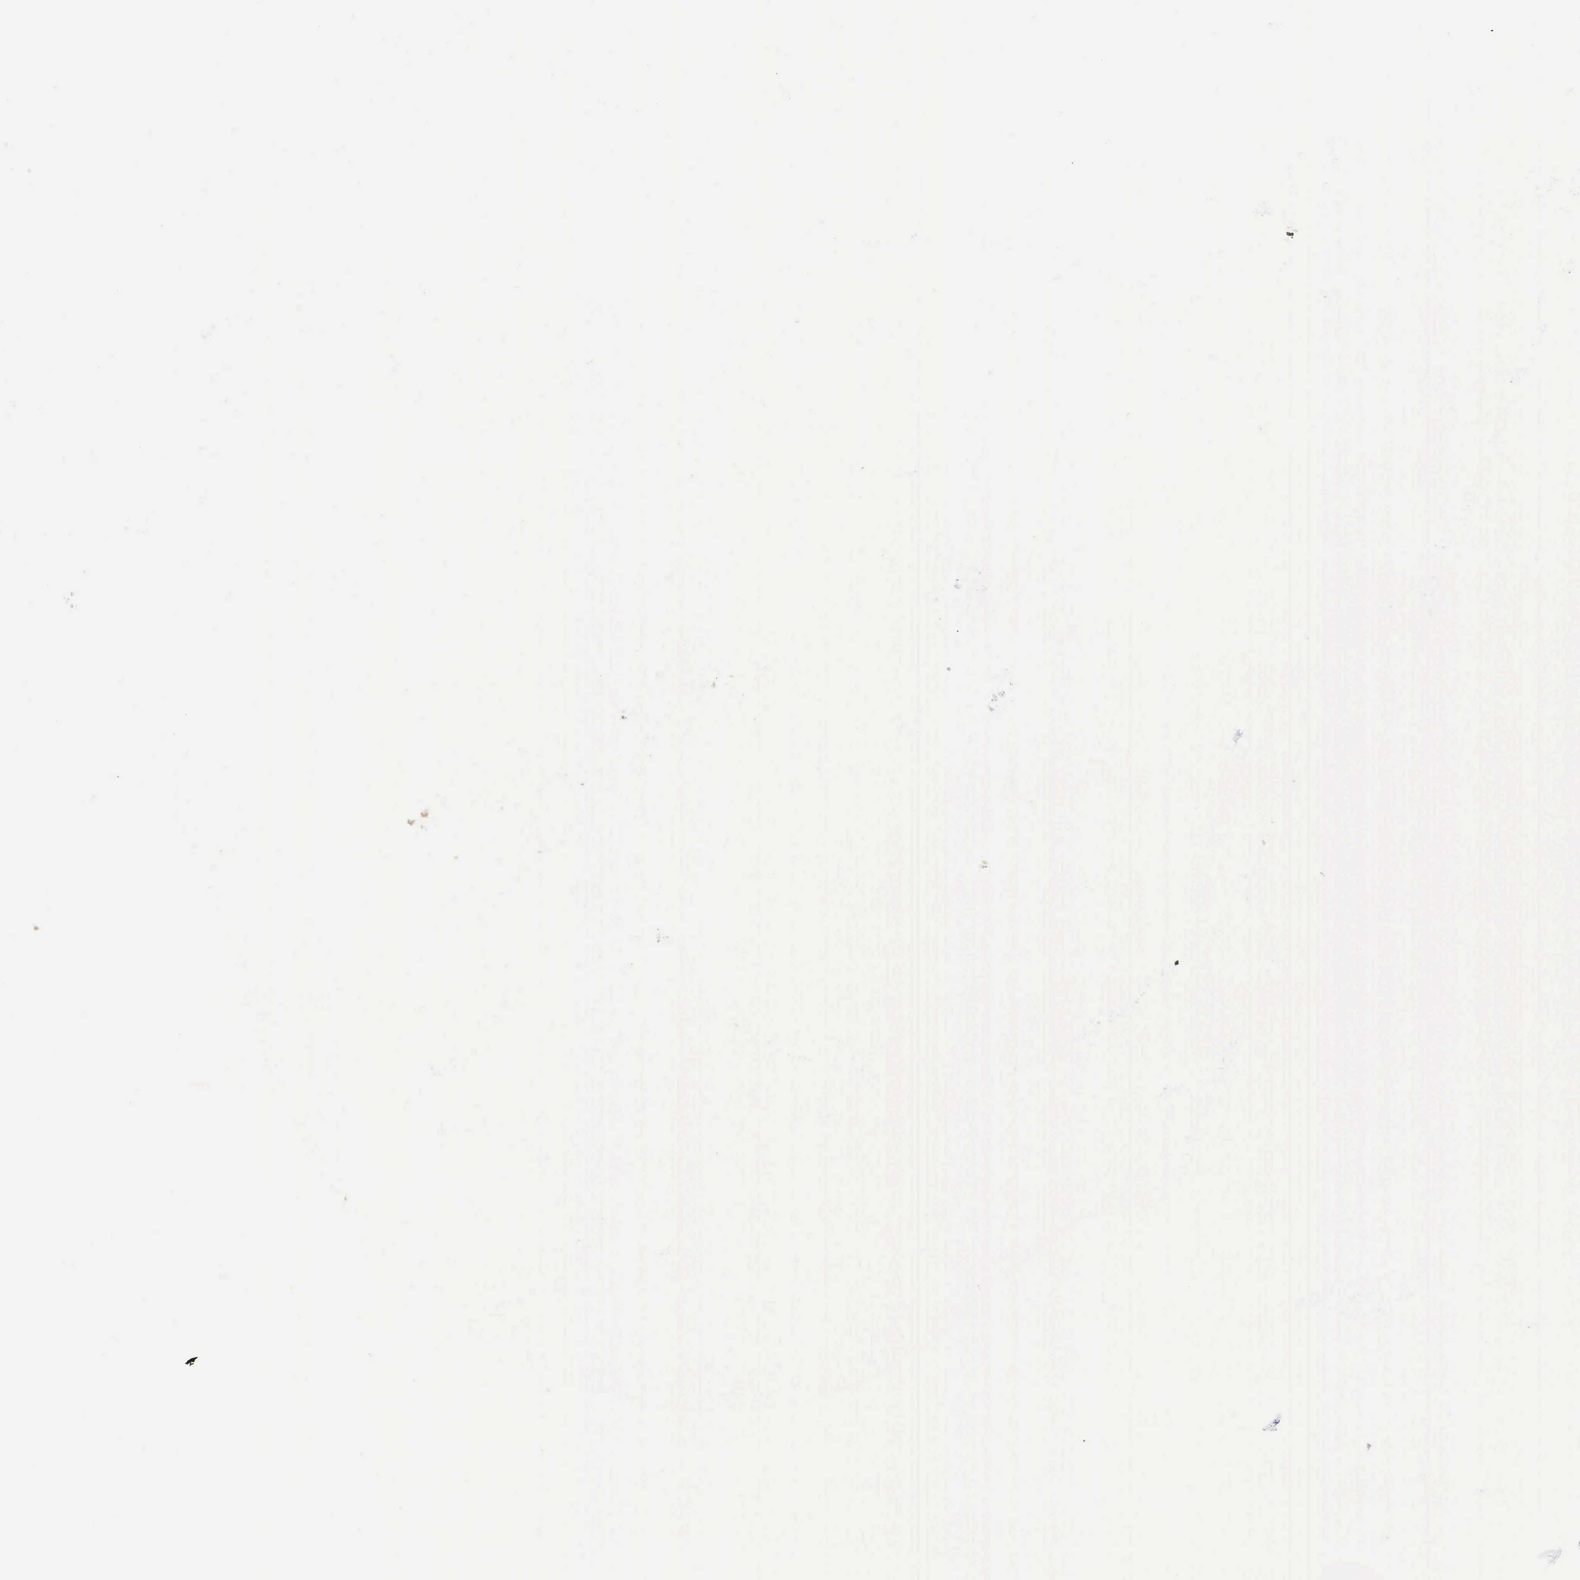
{"staining": {"intensity": "weak", "quantity": "<25%", "location": "nuclear"}, "tissue": "lymphoma", "cell_type": "Tumor cells", "image_type": "cancer", "snomed": [{"axis": "morphology", "description": "Malignant lymphoma, non-Hodgkin's type, Low grade"}, {"axis": "topography", "description": "Lymph node"}], "caption": "Photomicrograph shows no significant protein expression in tumor cells of low-grade malignant lymphoma, non-Hodgkin's type. (Stains: DAB immunohistochemistry with hematoxylin counter stain, Microscopy: brightfield microscopy at high magnification).", "gene": "GRK3", "patient": {"sex": "male", "age": 49}}